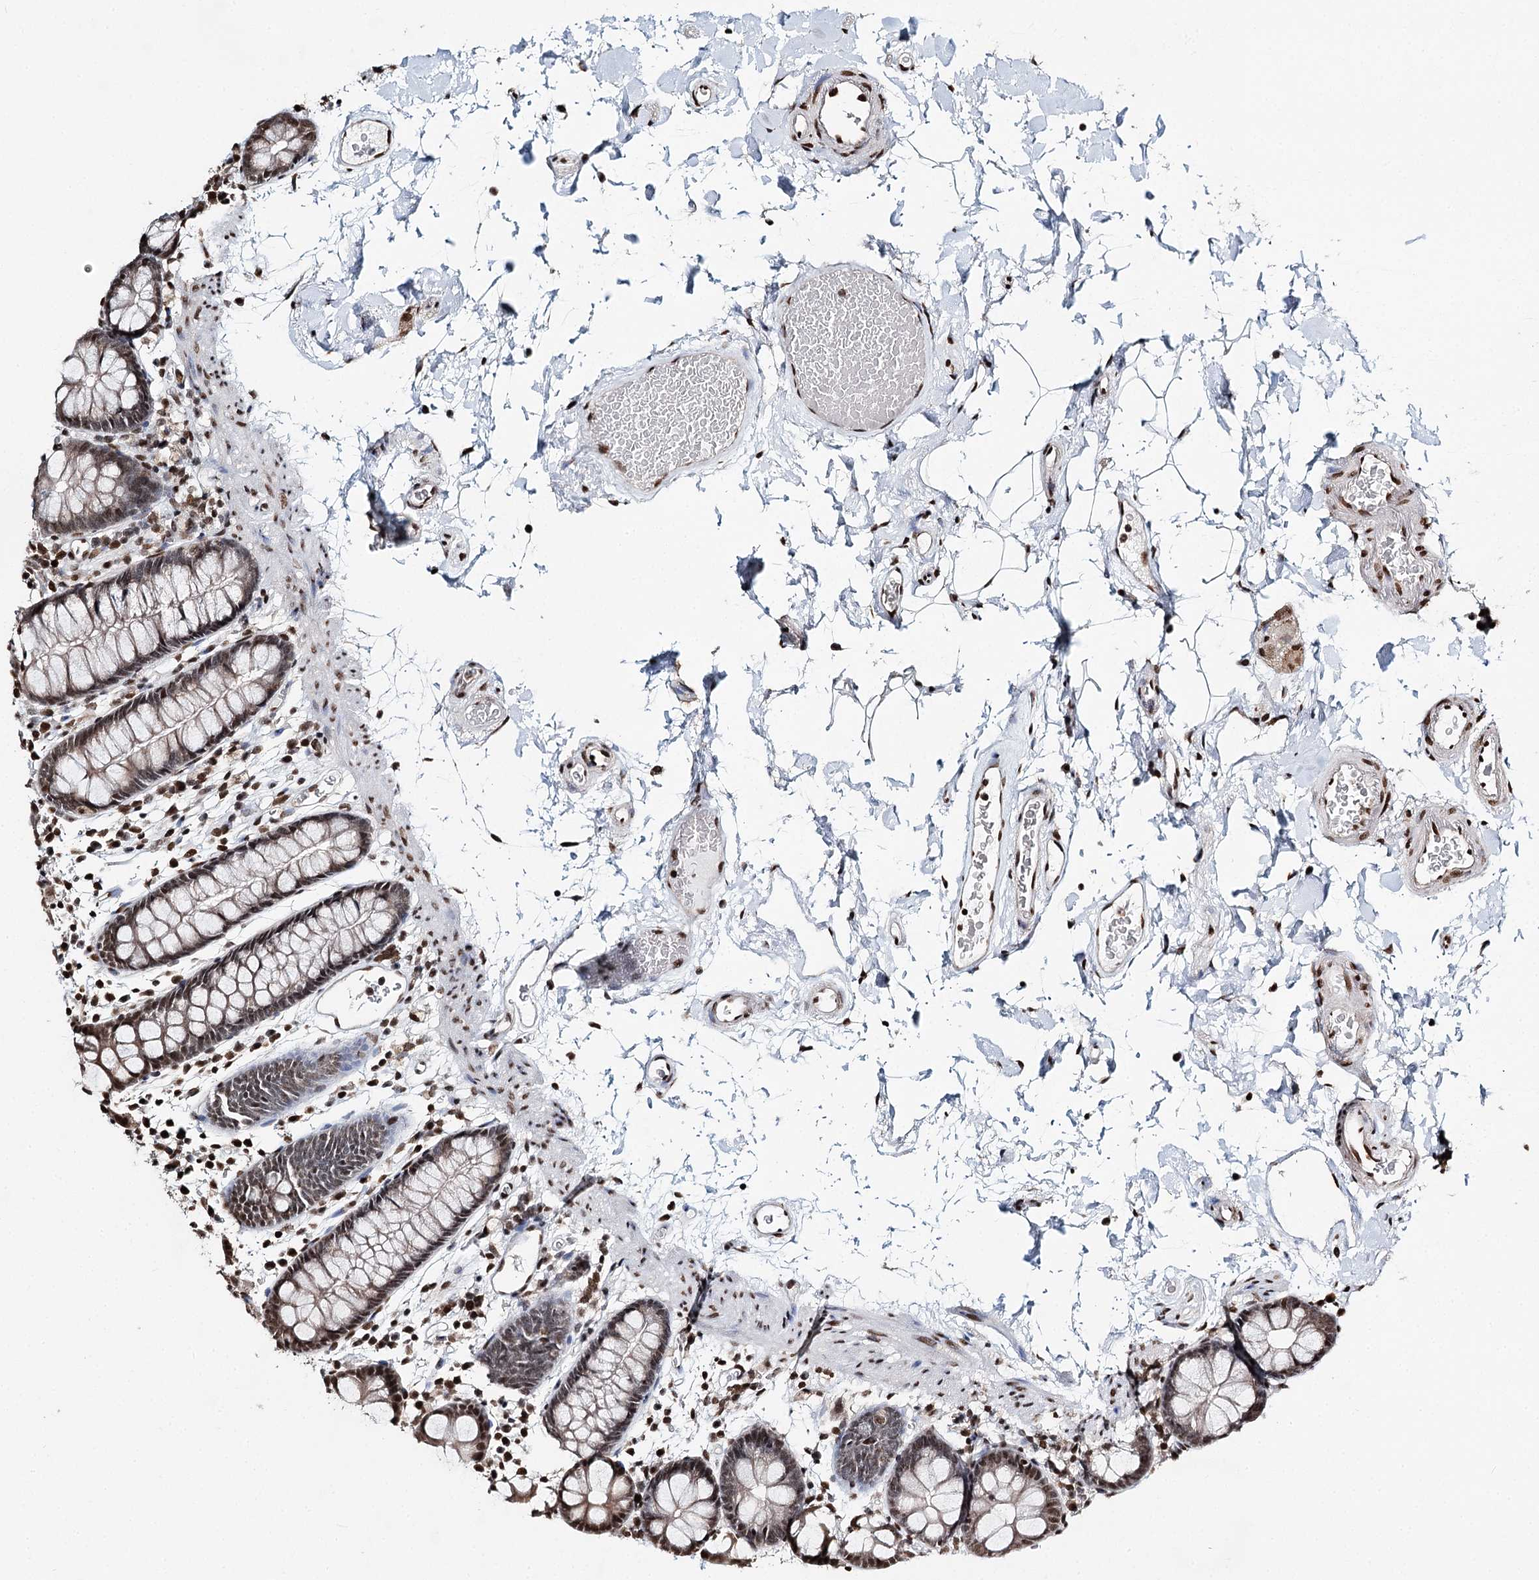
{"staining": {"intensity": "strong", "quantity": ">75%", "location": "nuclear"}, "tissue": "colon", "cell_type": "Endothelial cells", "image_type": "normal", "snomed": [{"axis": "morphology", "description": "Normal tissue, NOS"}, {"axis": "topography", "description": "Colon"}], "caption": "Immunohistochemical staining of benign human colon displays high levels of strong nuclear staining in about >75% of endothelial cells.", "gene": "RPS27A", "patient": {"sex": "male", "age": 75}}